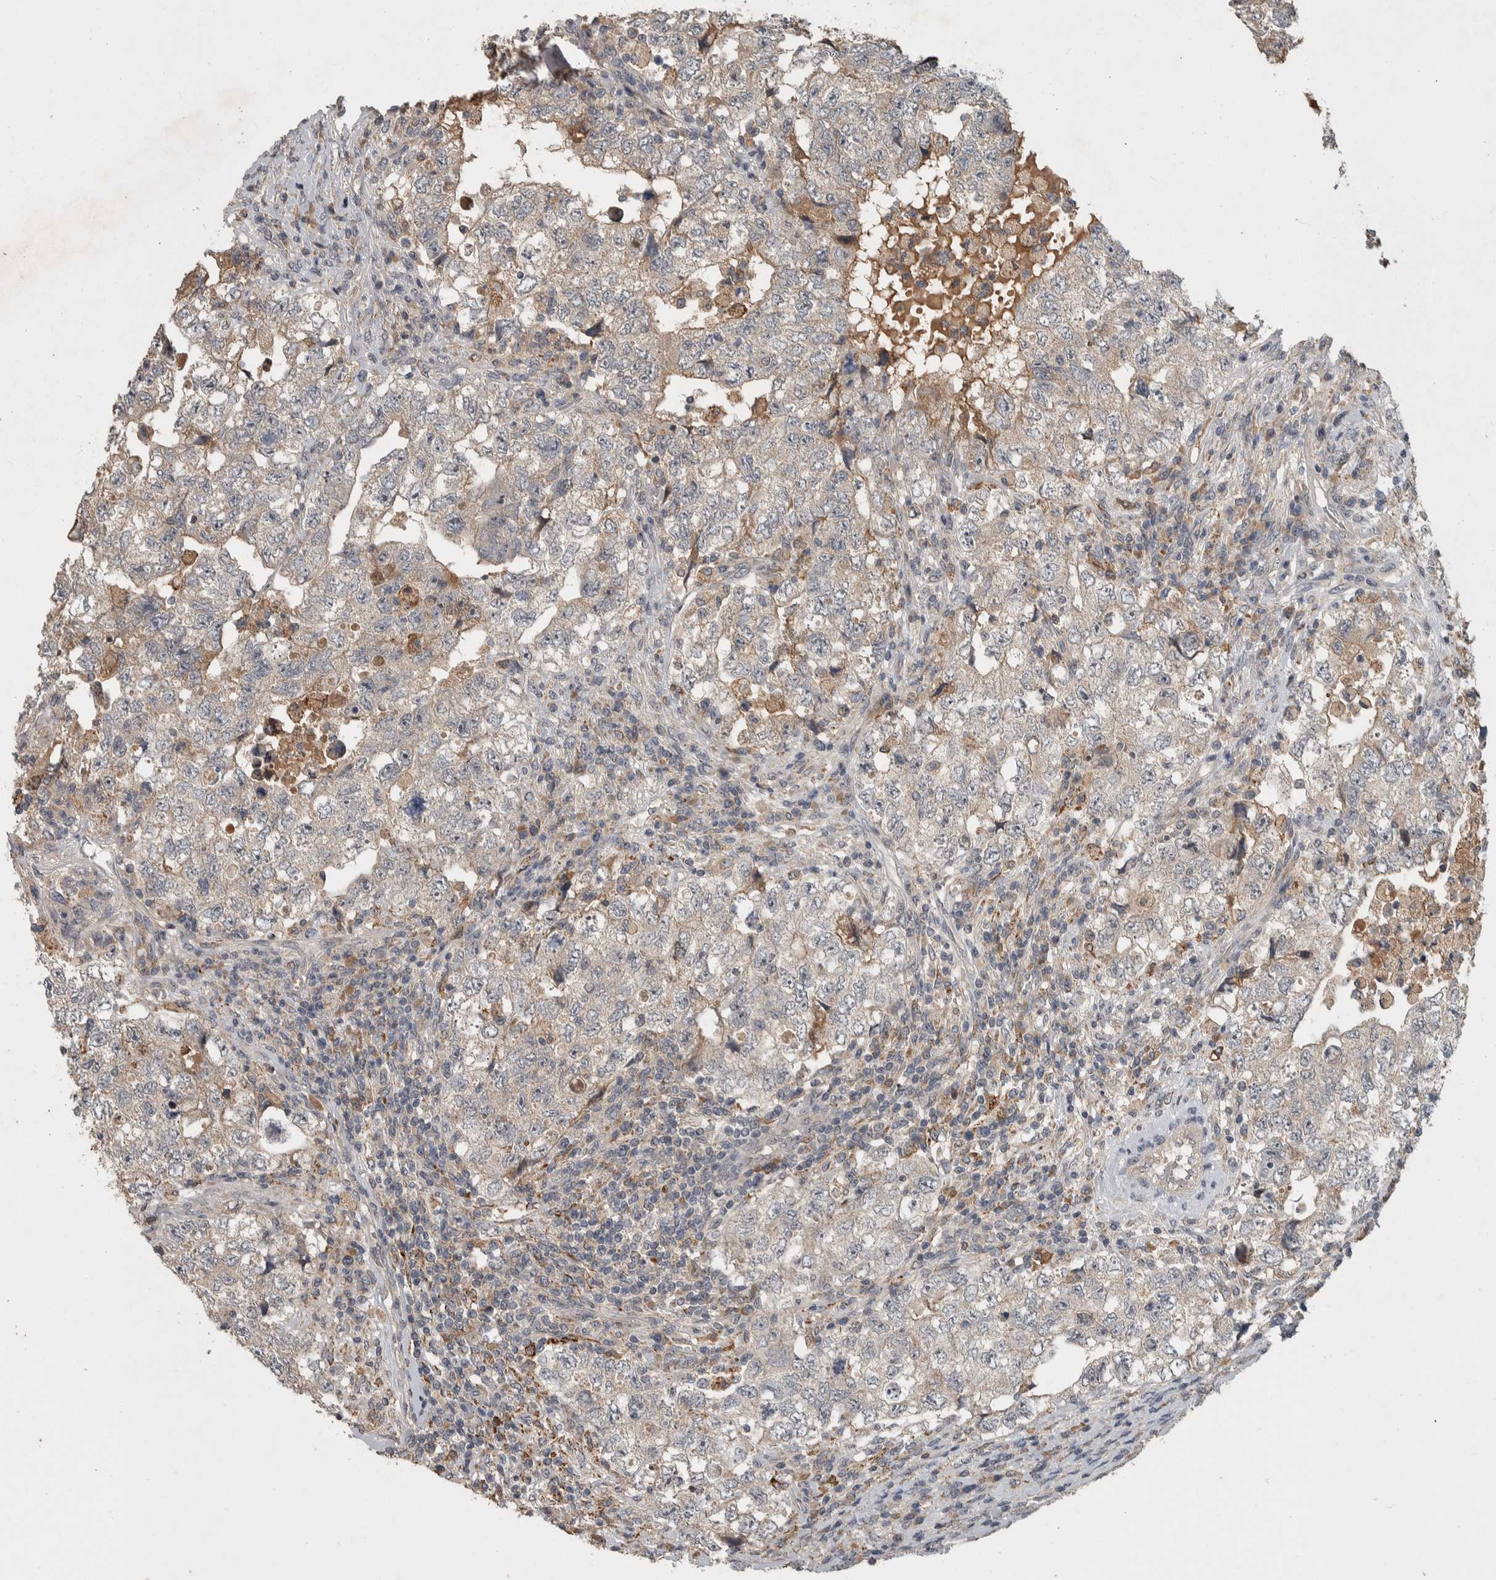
{"staining": {"intensity": "weak", "quantity": "<25%", "location": "cytoplasmic/membranous"}, "tissue": "testis cancer", "cell_type": "Tumor cells", "image_type": "cancer", "snomed": [{"axis": "morphology", "description": "Carcinoma, Embryonal, NOS"}, {"axis": "topography", "description": "Testis"}], "caption": "There is no significant staining in tumor cells of testis embryonal carcinoma.", "gene": "CHRM3", "patient": {"sex": "male", "age": 36}}